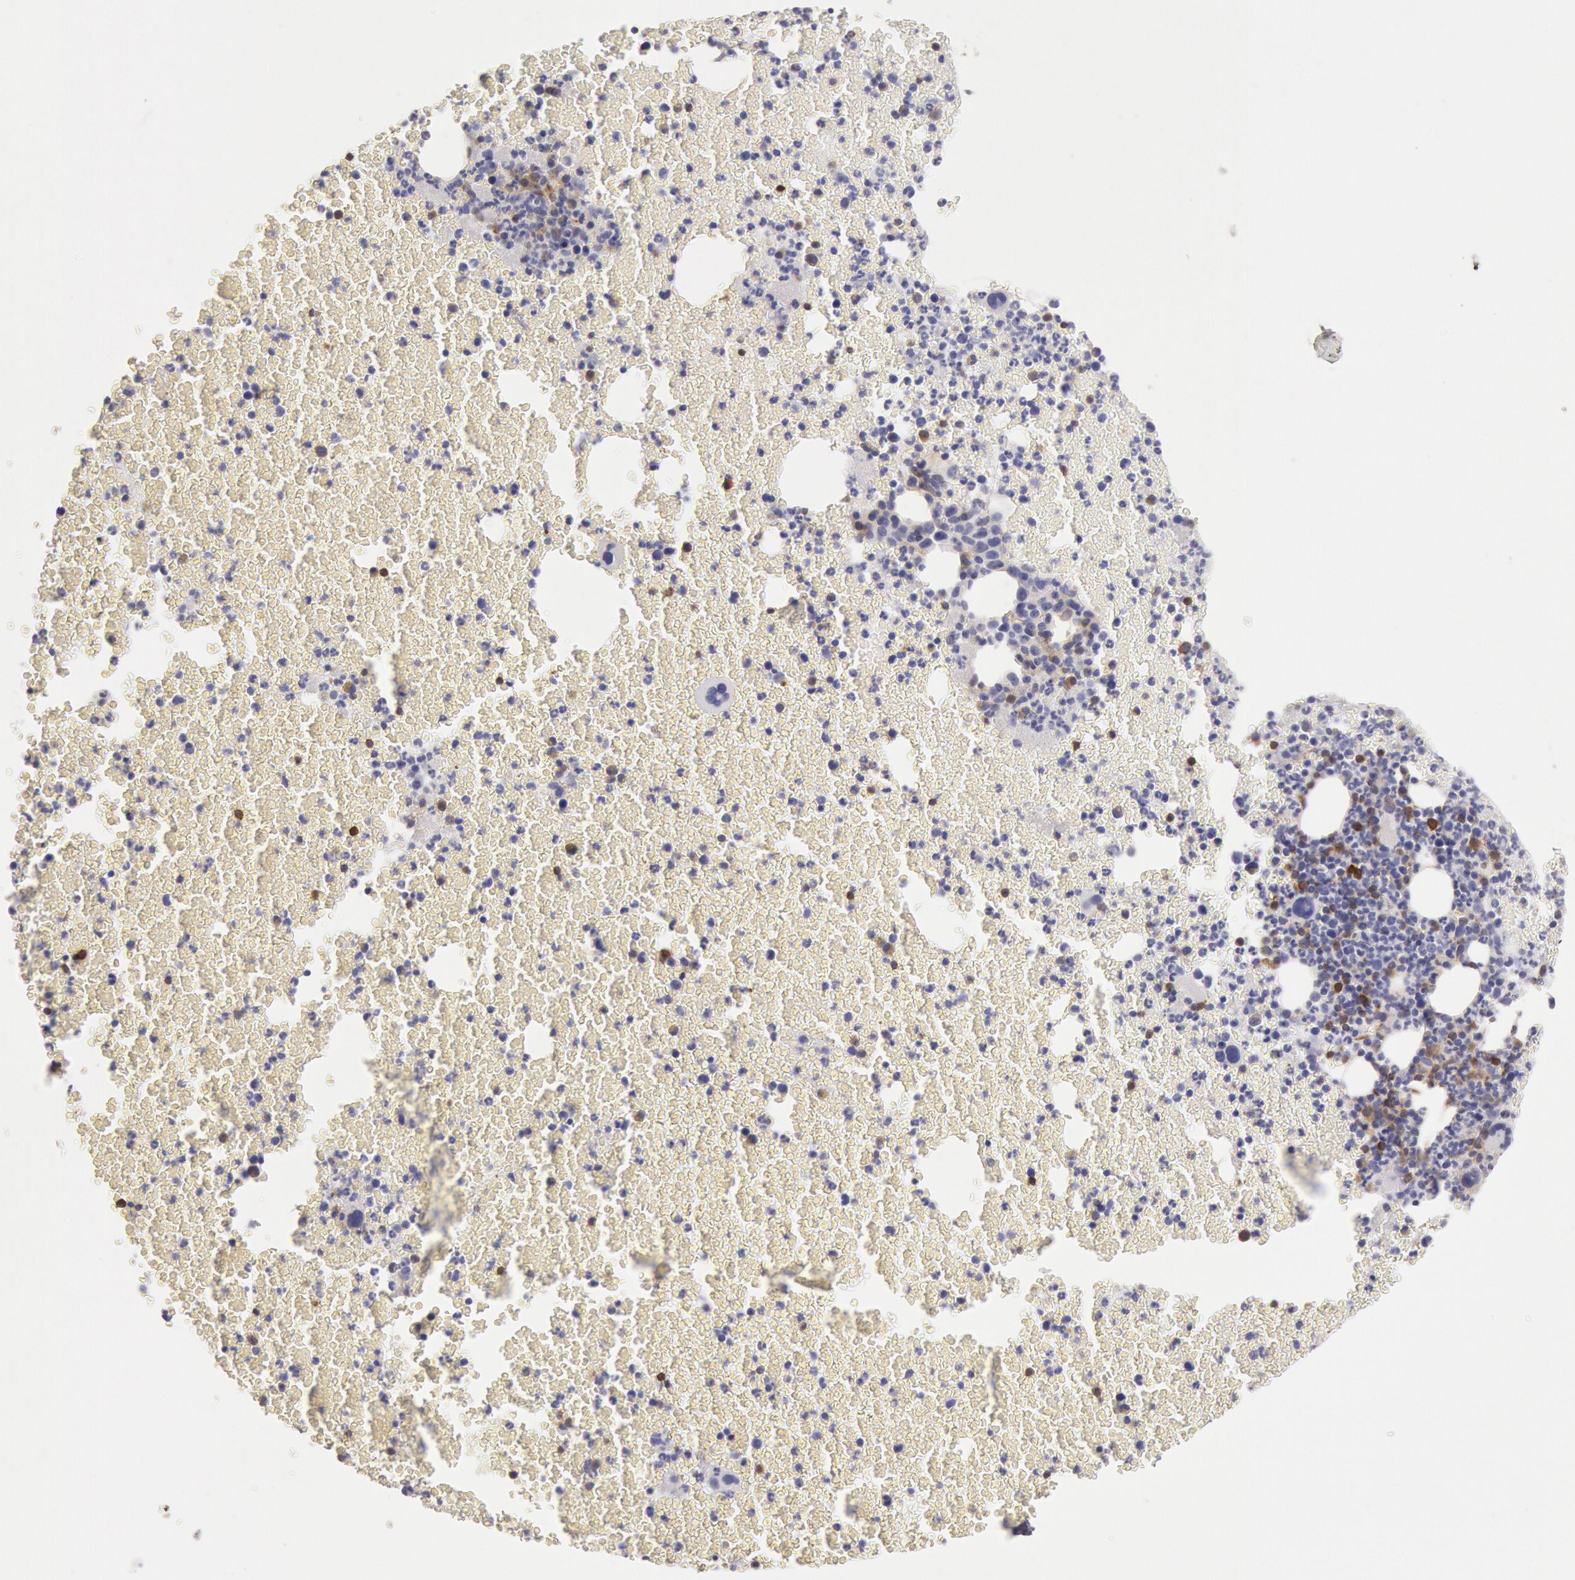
{"staining": {"intensity": "strong", "quantity": "<25%", "location": "cytoplasmic/membranous"}, "tissue": "bone marrow", "cell_type": "Hematopoietic cells", "image_type": "normal", "snomed": [{"axis": "morphology", "description": "Normal tissue, NOS"}, {"axis": "topography", "description": "Bone marrow"}], "caption": "DAB (3,3'-diaminobenzidine) immunohistochemical staining of benign bone marrow shows strong cytoplasmic/membranous protein expression in about <25% of hematopoietic cells.", "gene": "CCDC50", "patient": {"sex": "female", "age": 53}}